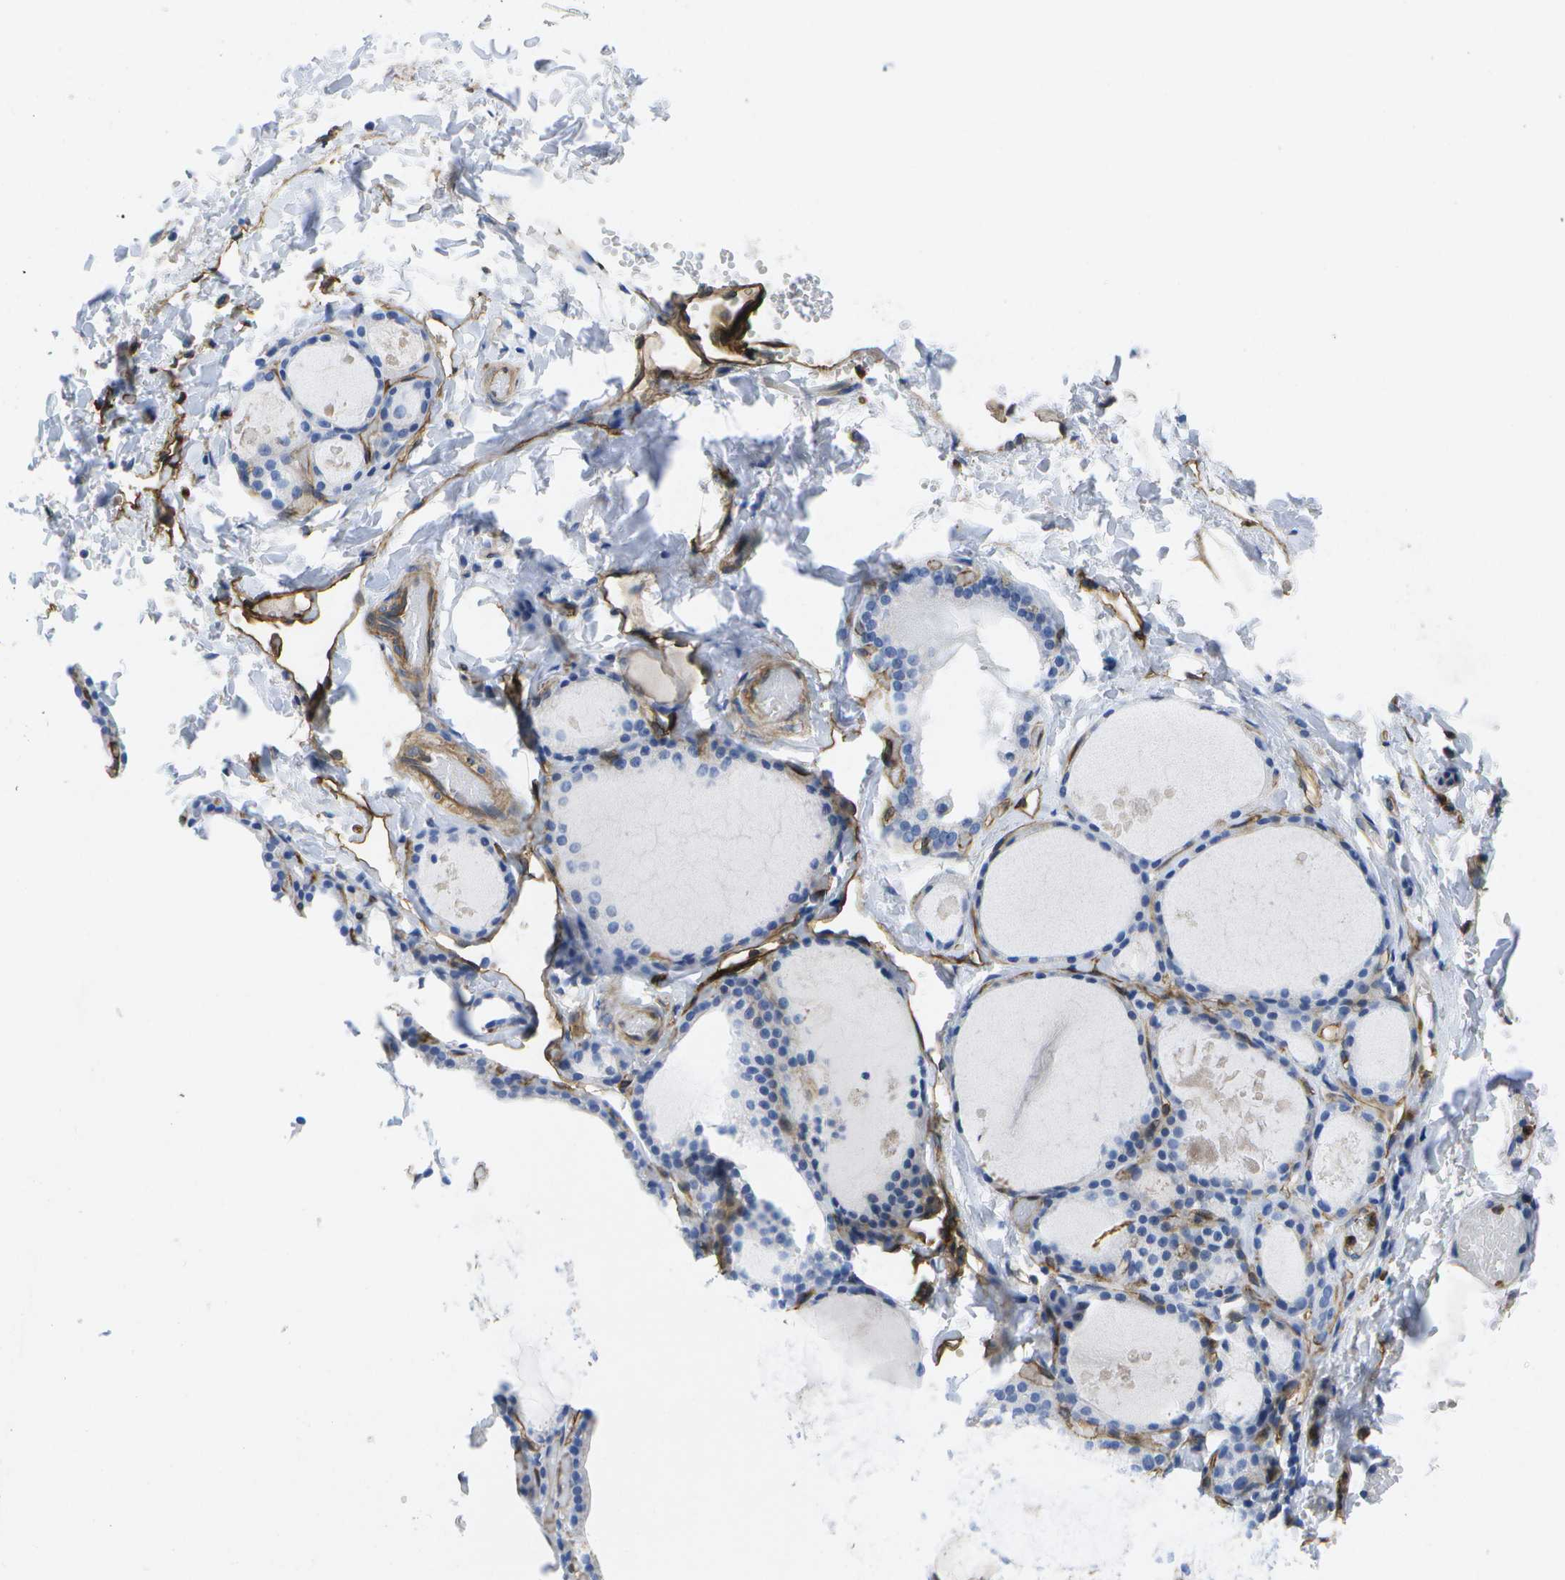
{"staining": {"intensity": "negative", "quantity": "none", "location": "none"}, "tissue": "thyroid gland", "cell_type": "Glandular cells", "image_type": "normal", "snomed": [{"axis": "morphology", "description": "Normal tissue, NOS"}, {"axis": "topography", "description": "Thyroid gland"}], "caption": "Immunohistochemistry micrograph of unremarkable thyroid gland: thyroid gland stained with DAB (3,3'-diaminobenzidine) displays no significant protein expression in glandular cells. (Immunohistochemistry, brightfield microscopy, high magnification).", "gene": "DYSF", "patient": {"sex": "male", "age": 56}}